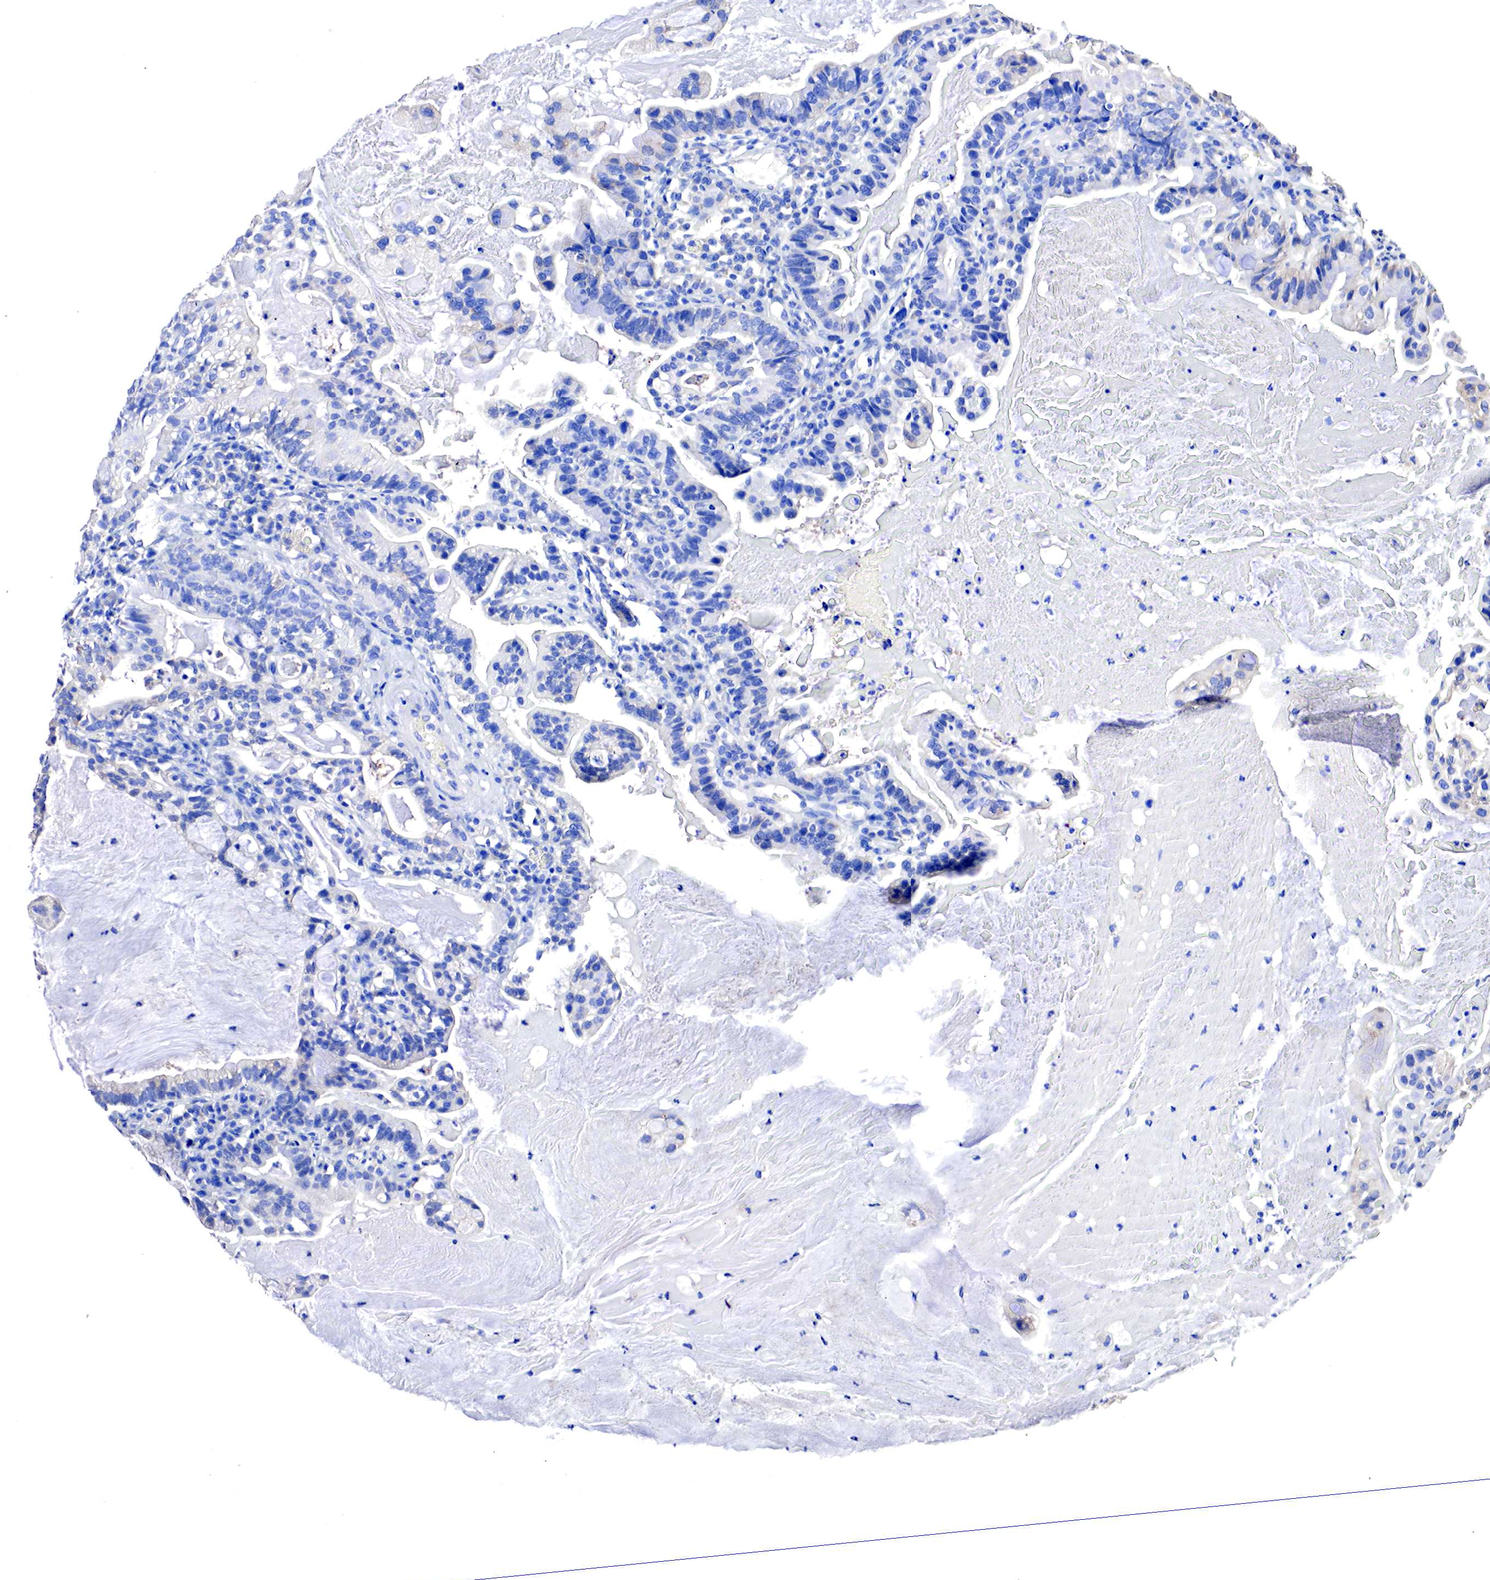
{"staining": {"intensity": "negative", "quantity": "none", "location": "none"}, "tissue": "cervical cancer", "cell_type": "Tumor cells", "image_type": "cancer", "snomed": [{"axis": "morphology", "description": "Adenocarcinoma, NOS"}, {"axis": "topography", "description": "Cervix"}], "caption": "Protein analysis of cervical cancer (adenocarcinoma) shows no significant expression in tumor cells. (DAB (3,3'-diaminobenzidine) IHC visualized using brightfield microscopy, high magnification).", "gene": "RDX", "patient": {"sex": "female", "age": 41}}